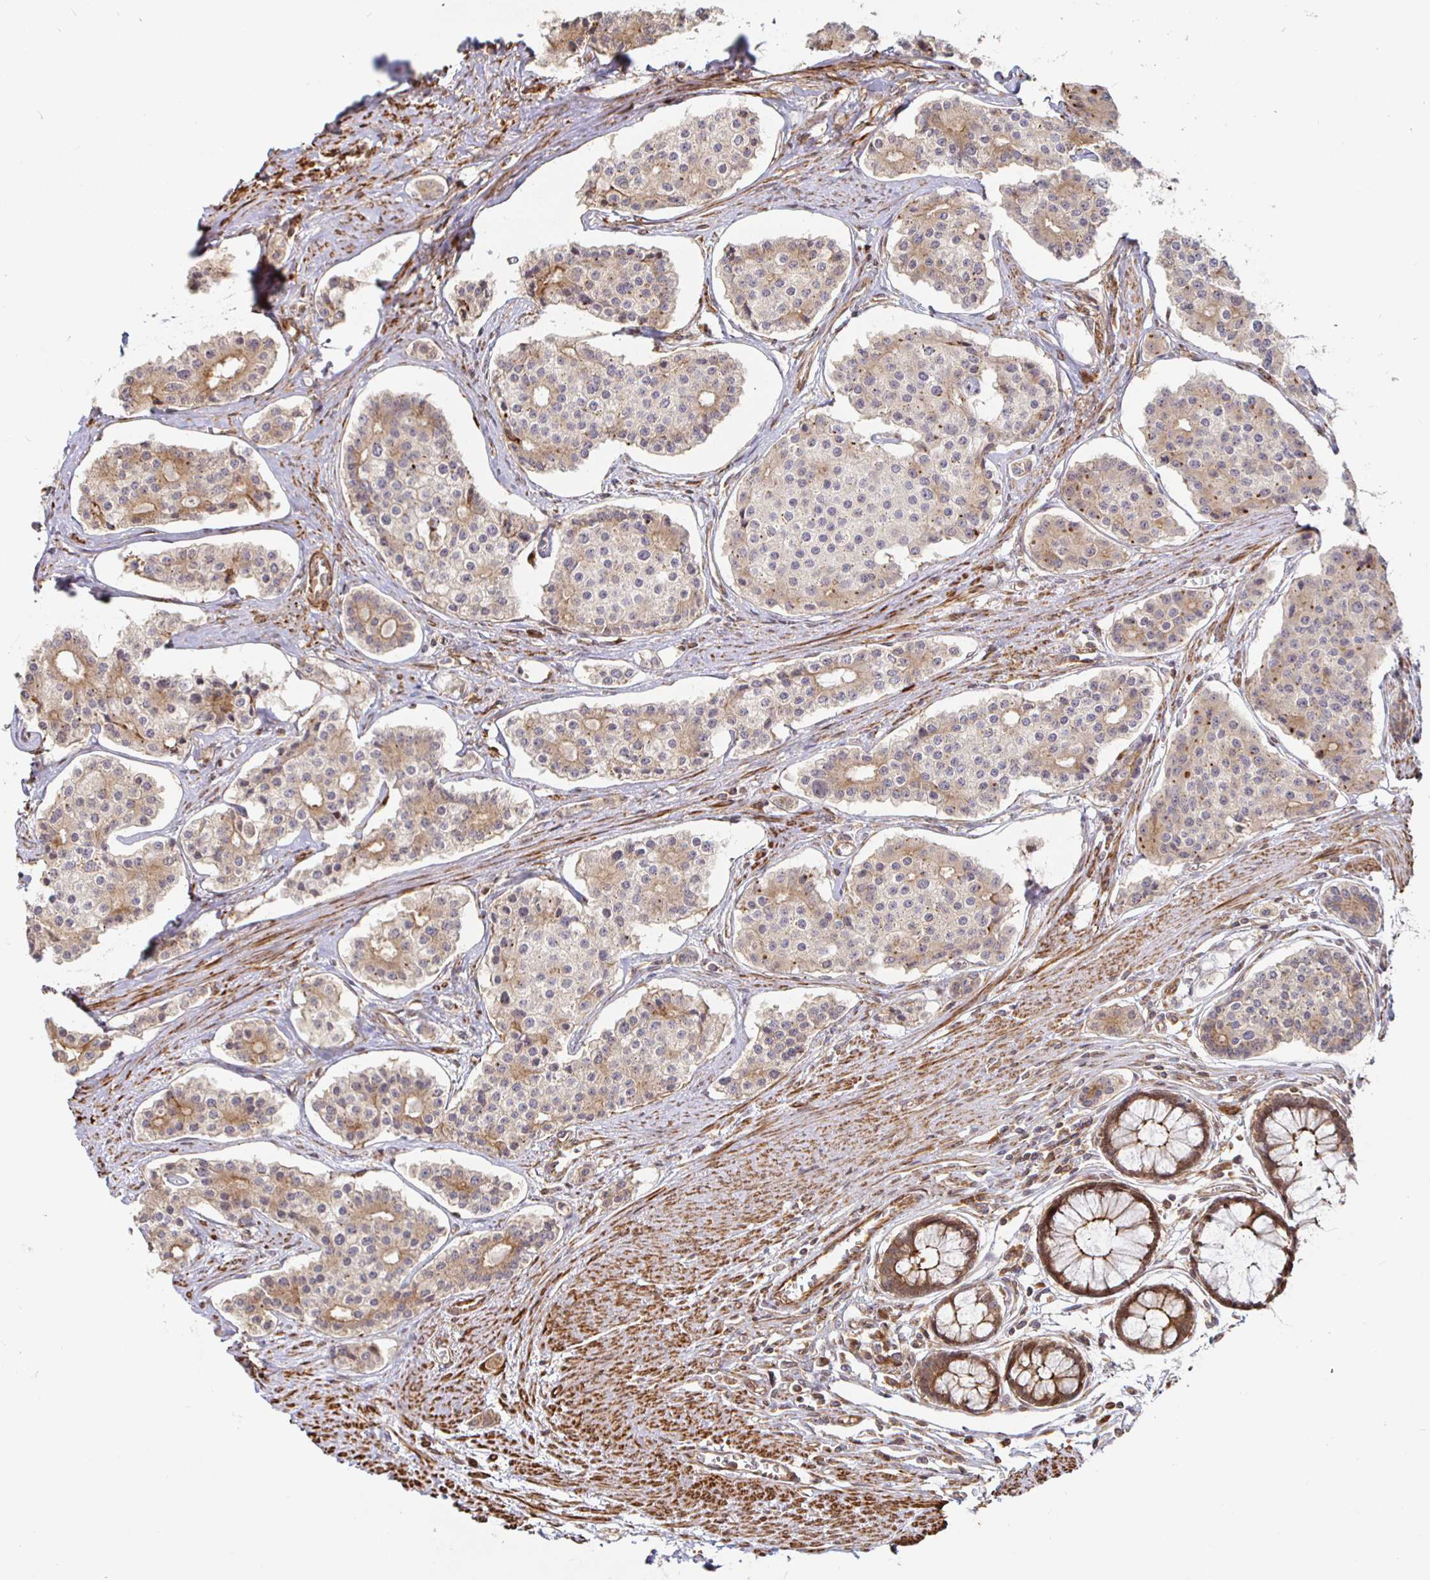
{"staining": {"intensity": "weak", "quantity": "25%-75%", "location": "cytoplasmic/membranous"}, "tissue": "carcinoid", "cell_type": "Tumor cells", "image_type": "cancer", "snomed": [{"axis": "morphology", "description": "Carcinoid, malignant, NOS"}, {"axis": "topography", "description": "Small intestine"}], "caption": "Immunohistochemical staining of carcinoid displays low levels of weak cytoplasmic/membranous protein positivity in about 25%-75% of tumor cells.", "gene": "STRAP", "patient": {"sex": "female", "age": 65}}